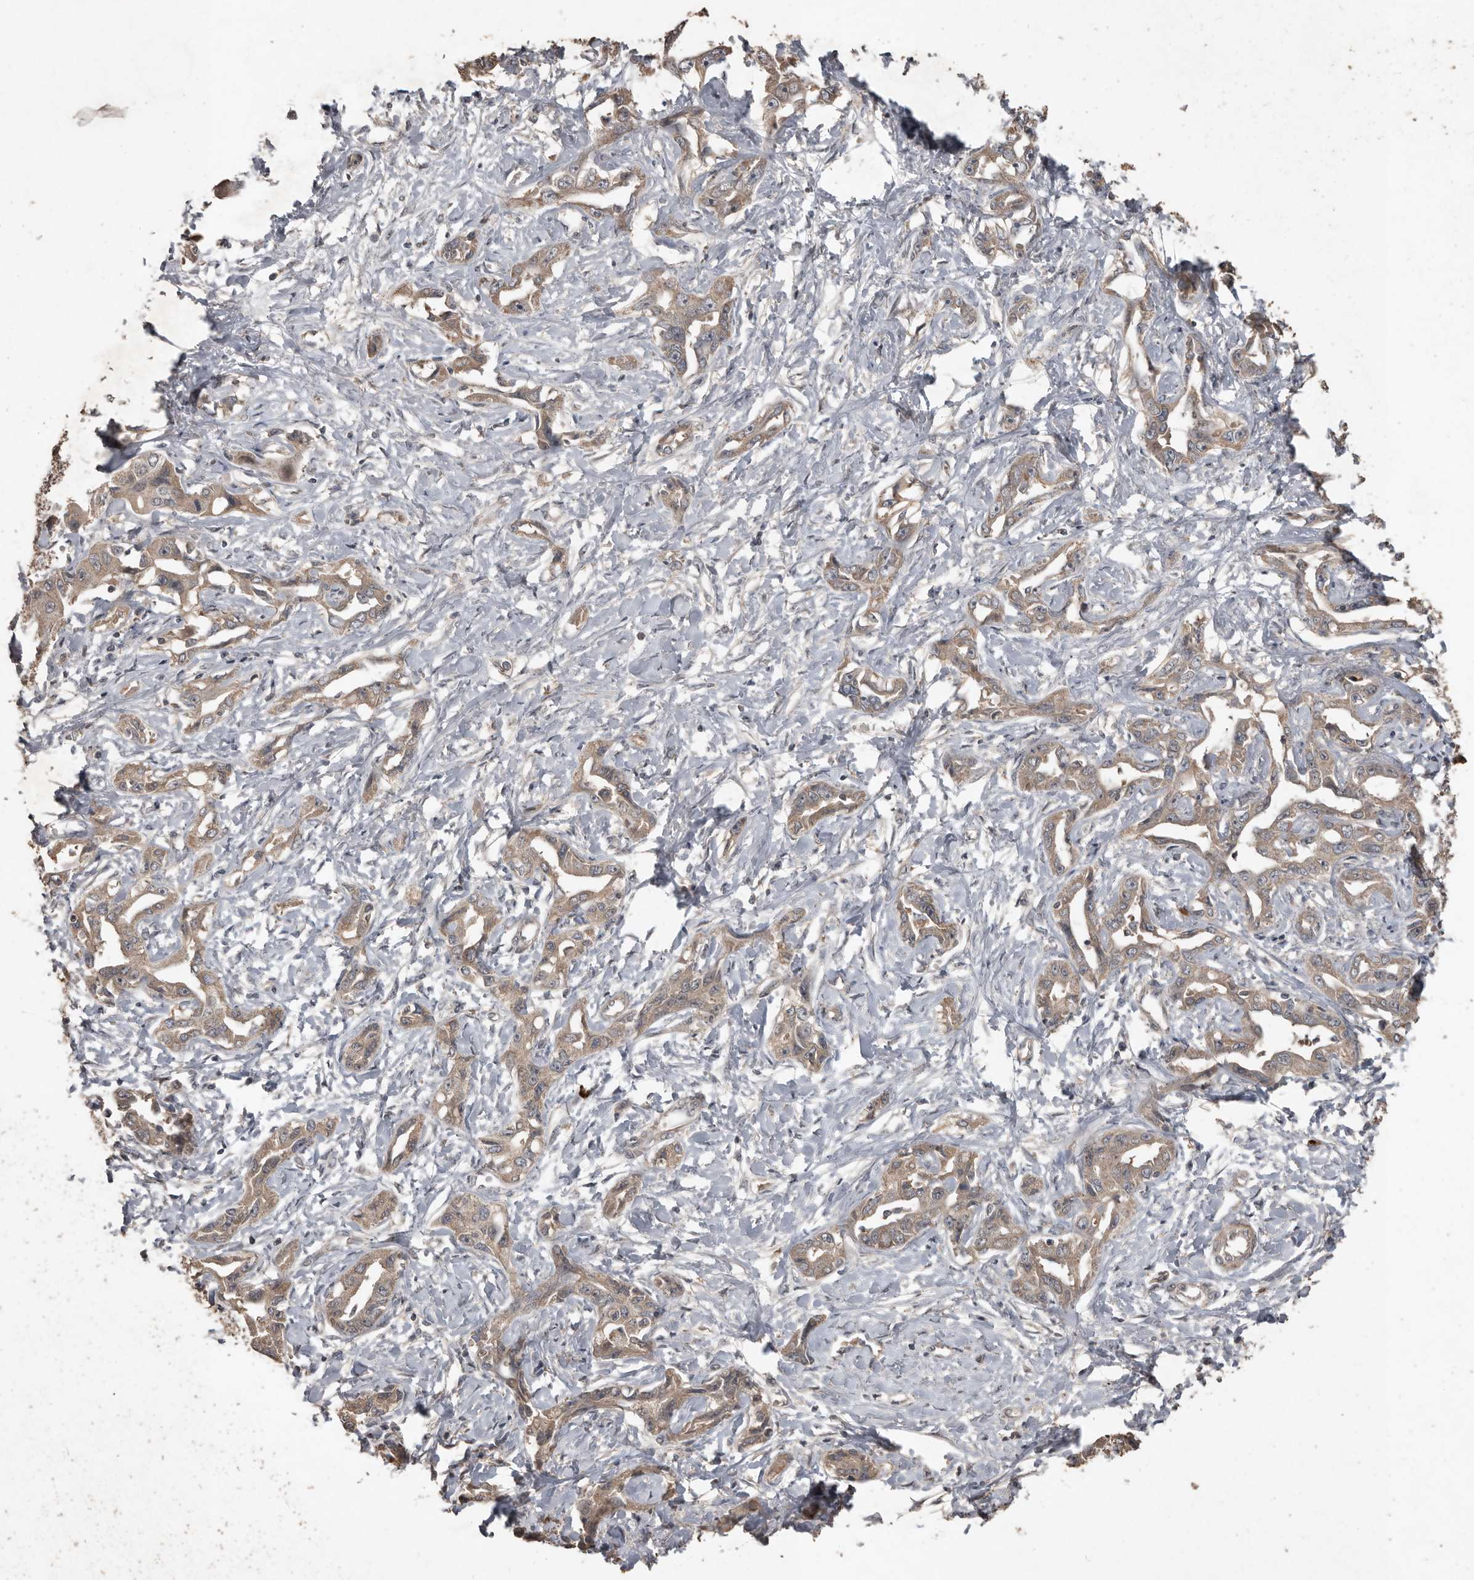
{"staining": {"intensity": "weak", "quantity": ">75%", "location": "cytoplasmic/membranous"}, "tissue": "liver cancer", "cell_type": "Tumor cells", "image_type": "cancer", "snomed": [{"axis": "morphology", "description": "Cholangiocarcinoma"}, {"axis": "topography", "description": "Liver"}], "caption": "Protein staining demonstrates weak cytoplasmic/membranous staining in approximately >75% of tumor cells in cholangiocarcinoma (liver). (Stains: DAB in brown, nuclei in blue, Microscopy: brightfield microscopy at high magnification).", "gene": "BAMBI", "patient": {"sex": "male", "age": 59}}